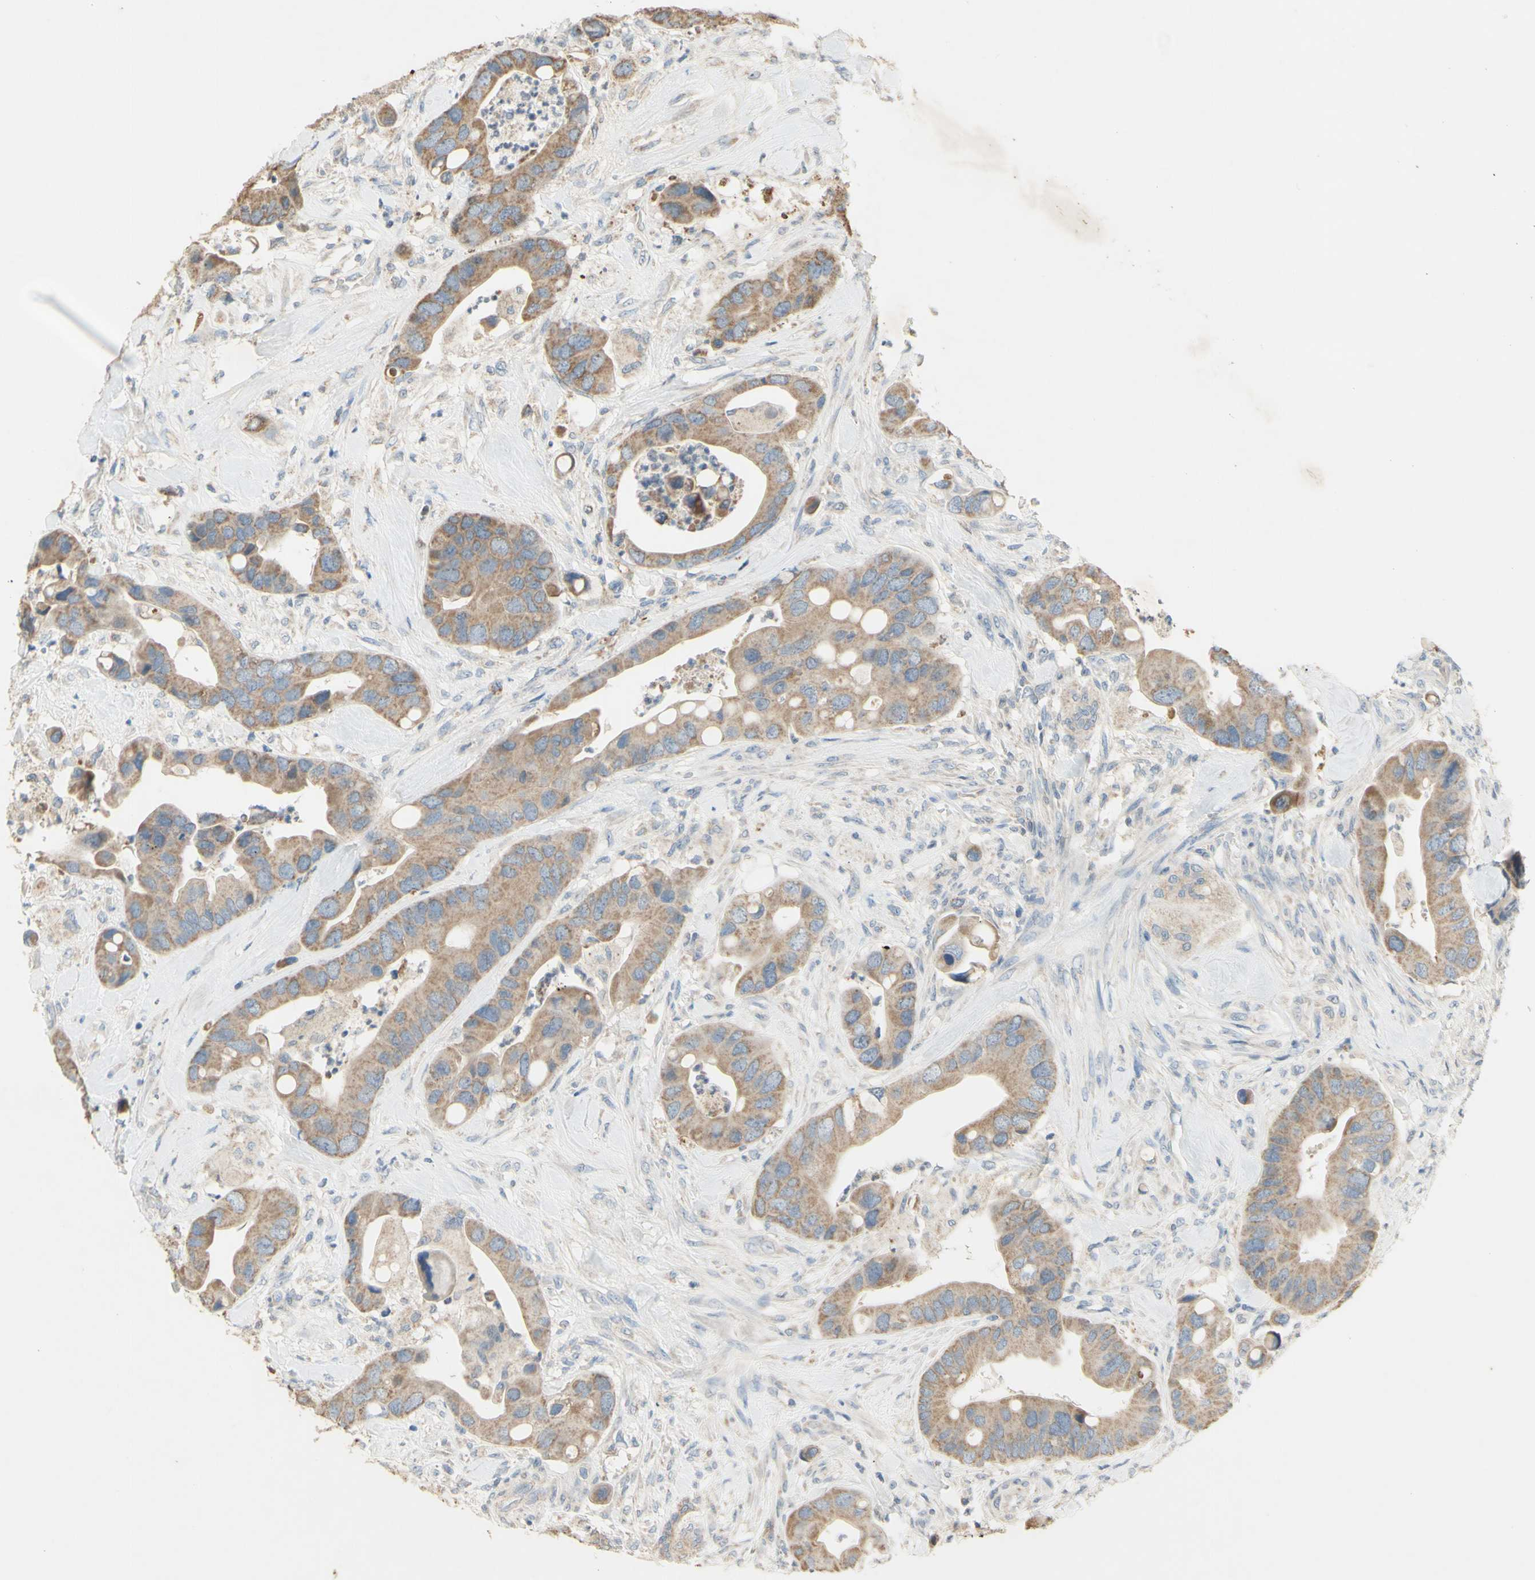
{"staining": {"intensity": "moderate", "quantity": ">75%", "location": "cytoplasmic/membranous"}, "tissue": "colorectal cancer", "cell_type": "Tumor cells", "image_type": "cancer", "snomed": [{"axis": "morphology", "description": "Adenocarcinoma, NOS"}, {"axis": "topography", "description": "Rectum"}], "caption": "DAB immunohistochemical staining of colorectal cancer demonstrates moderate cytoplasmic/membranous protein expression in about >75% of tumor cells.", "gene": "PTGIS", "patient": {"sex": "female", "age": 57}}